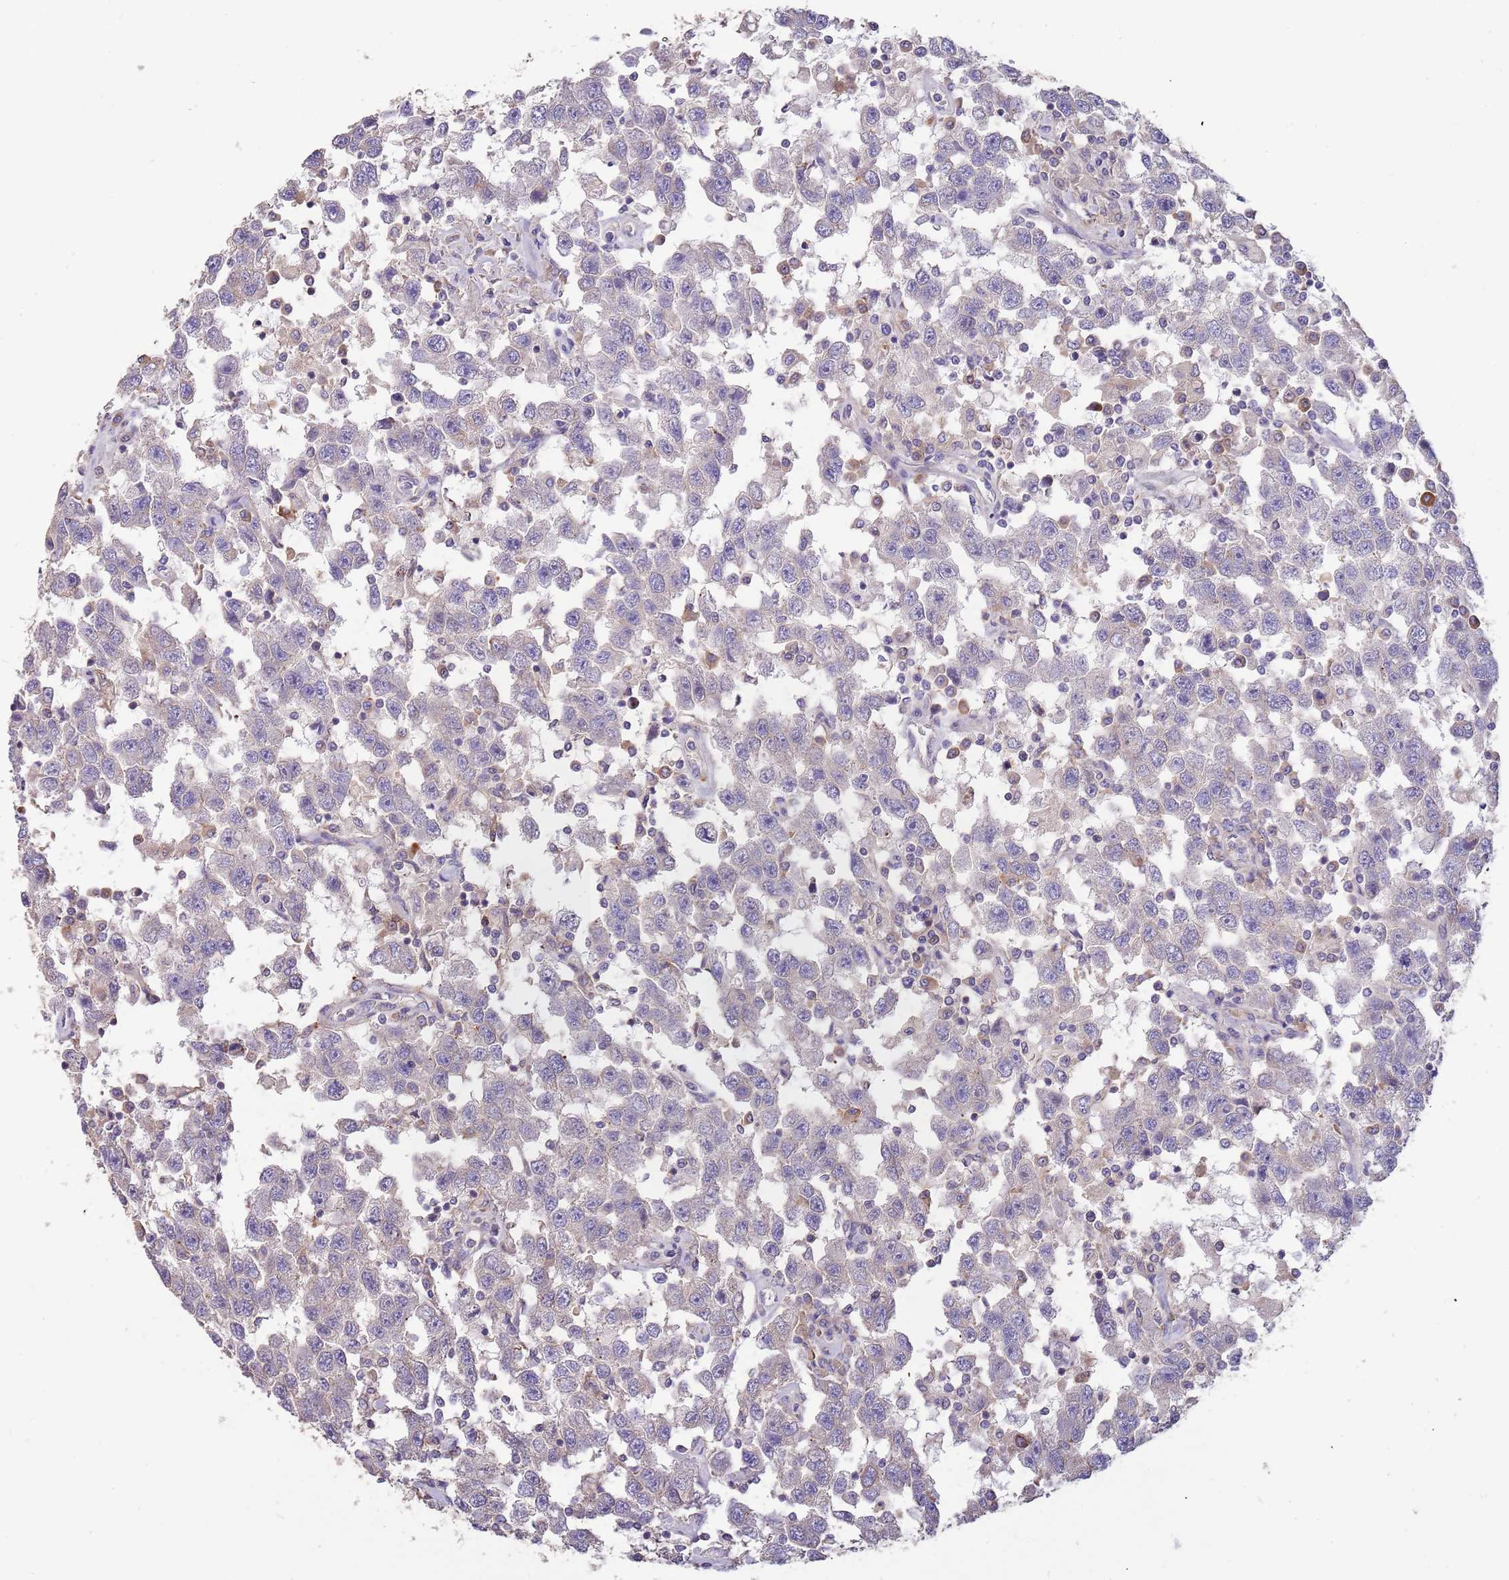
{"staining": {"intensity": "weak", "quantity": "<25%", "location": "cytoplasmic/membranous"}, "tissue": "testis cancer", "cell_type": "Tumor cells", "image_type": "cancer", "snomed": [{"axis": "morphology", "description": "Seminoma, NOS"}, {"axis": "topography", "description": "Testis"}], "caption": "DAB immunohistochemical staining of human testis seminoma displays no significant staining in tumor cells. (DAB (3,3'-diaminobenzidine) IHC, high magnification).", "gene": "SUSD1", "patient": {"sex": "male", "age": 41}}